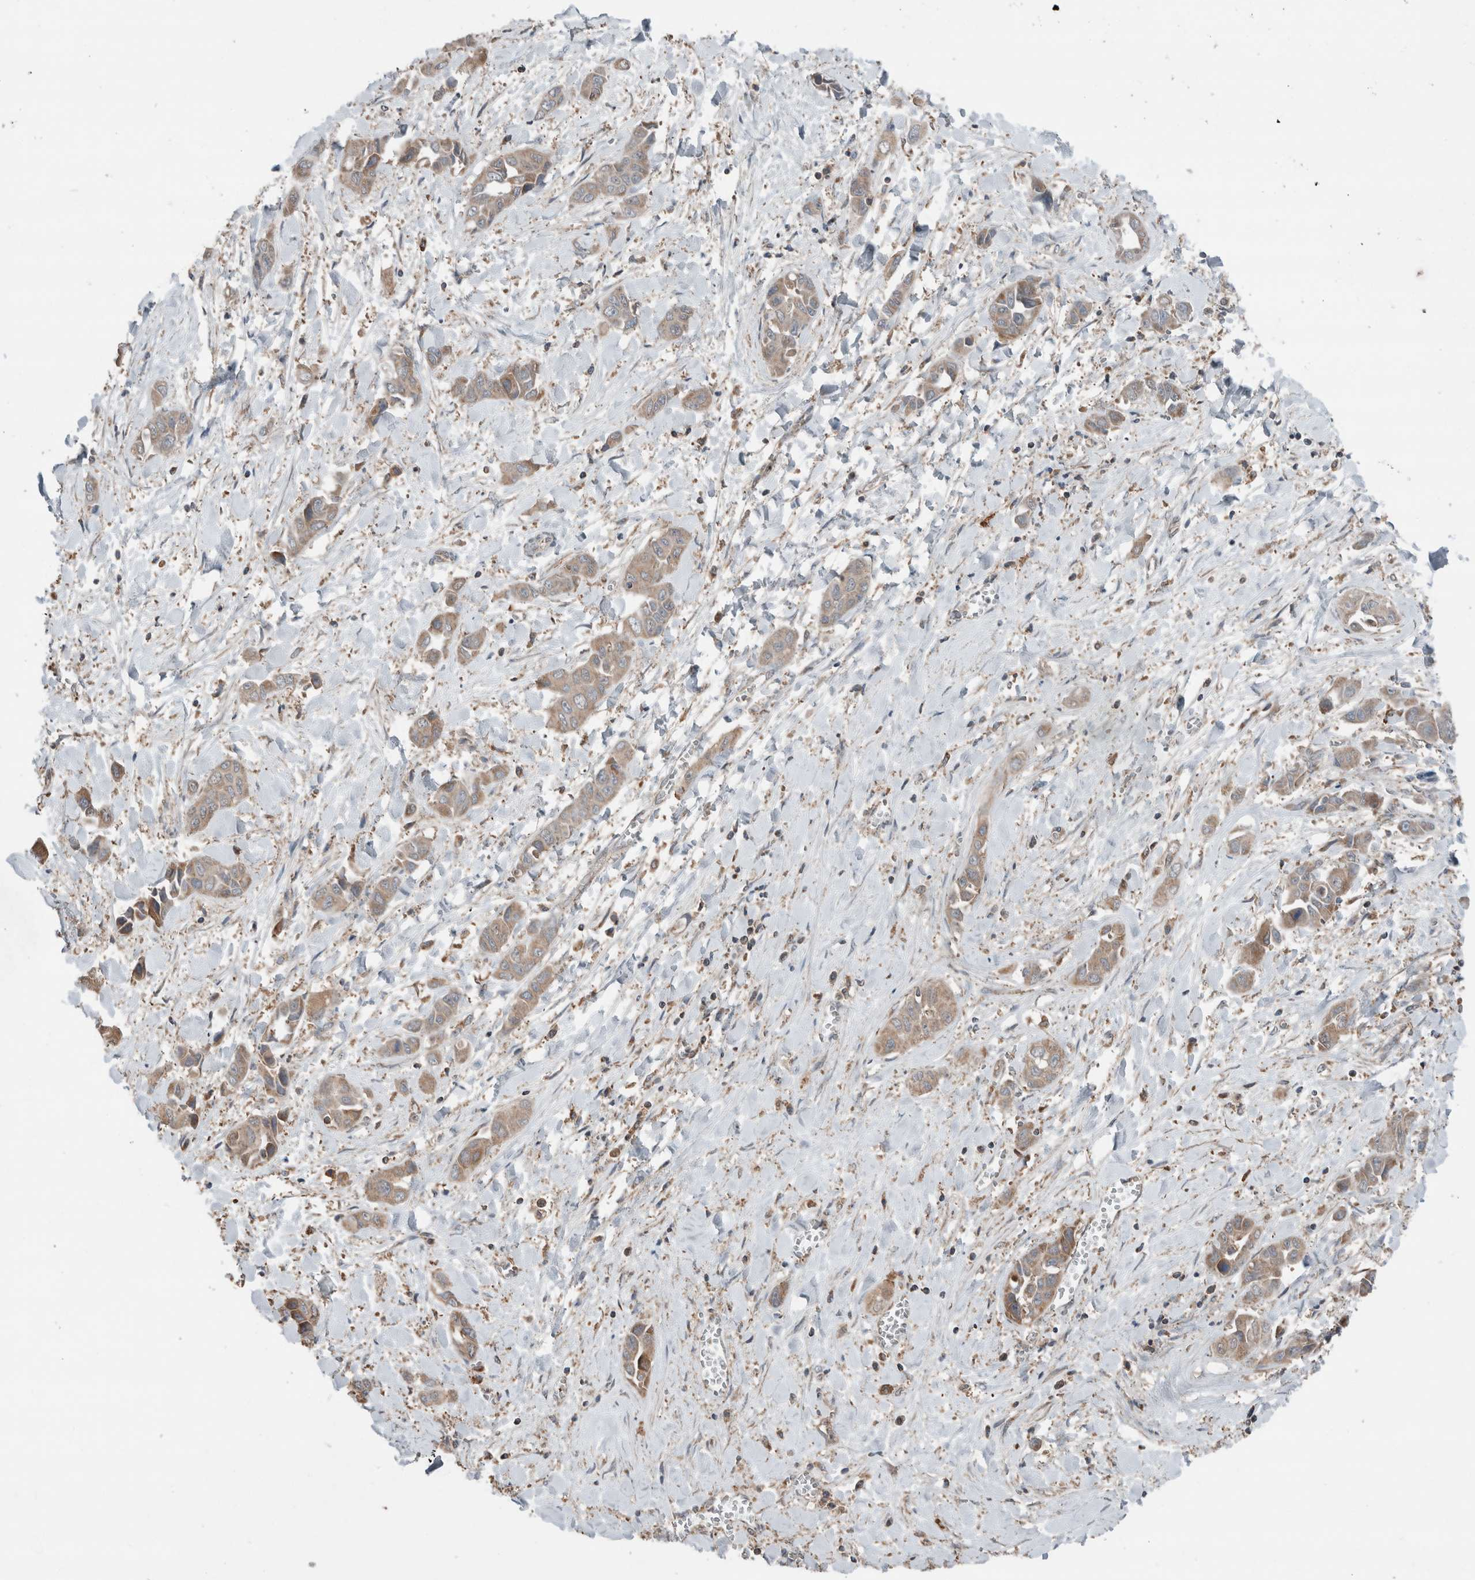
{"staining": {"intensity": "weak", "quantity": ">75%", "location": "cytoplasmic/membranous"}, "tissue": "liver cancer", "cell_type": "Tumor cells", "image_type": "cancer", "snomed": [{"axis": "morphology", "description": "Cholangiocarcinoma"}, {"axis": "topography", "description": "Liver"}], "caption": "High-power microscopy captured an immunohistochemistry photomicrograph of liver cancer (cholangiocarcinoma), revealing weak cytoplasmic/membranous positivity in about >75% of tumor cells. (brown staining indicates protein expression, while blue staining denotes nuclei).", "gene": "KLK14", "patient": {"sex": "female", "age": 52}}